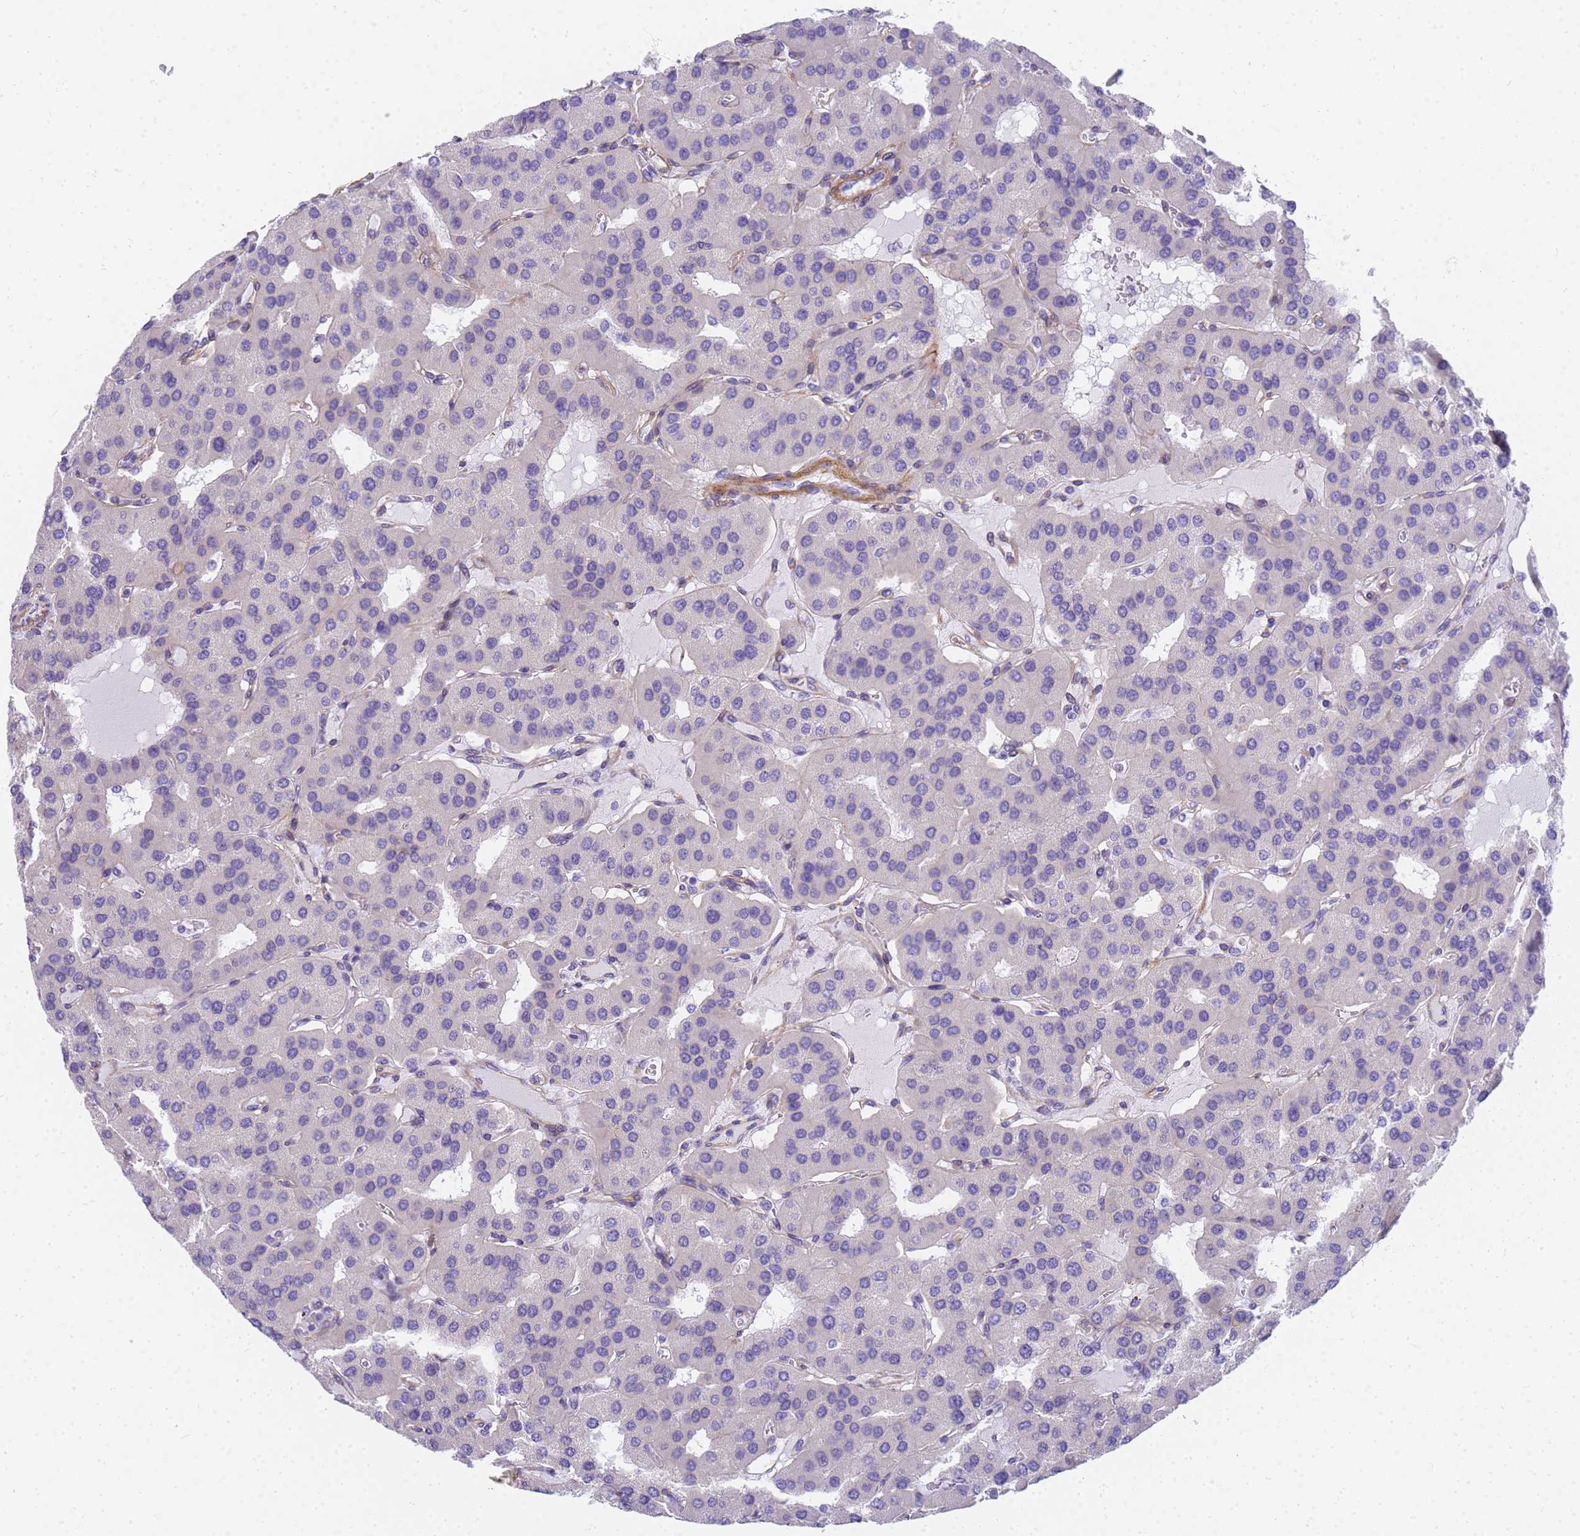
{"staining": {"intensity": "negative", "quantity": "none", "location": "none"}, "tissue": "parathyroid gland", "cell_type": "Glandular cells", "image_type": "normal", "snomed": [{"axis": "morphology", "description": "Normal tissue, NOS"}, {"axis": "morphology", "description": "Adenoma, NOS"}, {"axis": "topography", "description": "Parathyroid gland"}], "caption": "High power microscopy histopathology image of an IHC image of normal parathyroid gland, revealing no significant positivity in glandular cells.", "gene": "MVB12A", "patient": {"sex": "female", "age": 86}}